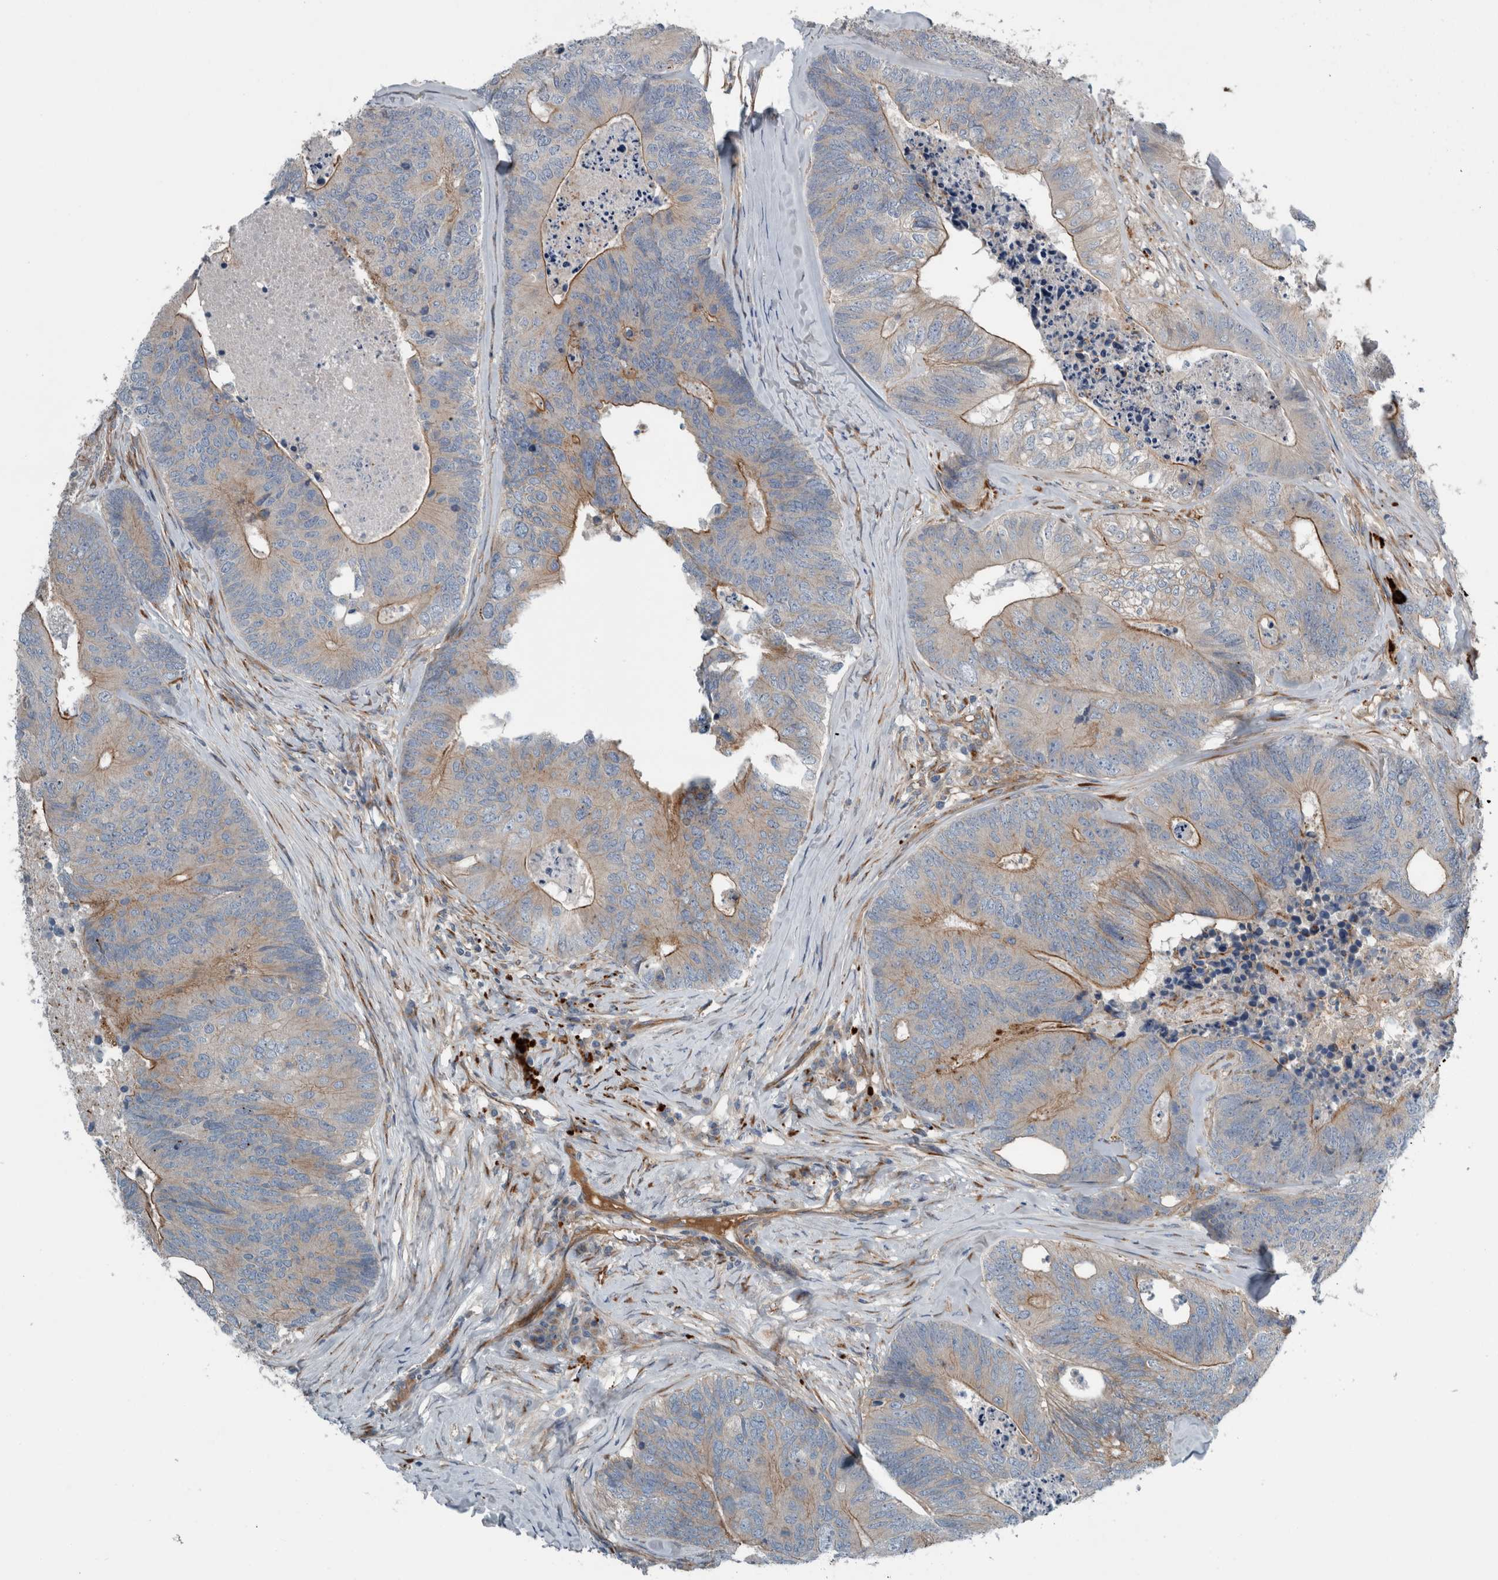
{"staining": {"intensity": "strong", "quantity": "<25%", "location": "cytoplasmic/membranous"}, "tissue": "colorectal cancer", "cell_type": "Tumor cells", "image_type": "cancer", "snomed": [{"axis": "morphology", "description": "Adenocarcinoma, NOS"}, {"axis": "topography", "description": "Colon"}], "caption": "Tumor cells show medium levels of strong cytoplasmic/membranous positivity in about <25% of cells in human colorectal cancer (adenocarcinoma).", "gene": "GLT8D2", "patient": {"sex": "female", "age": 67}}